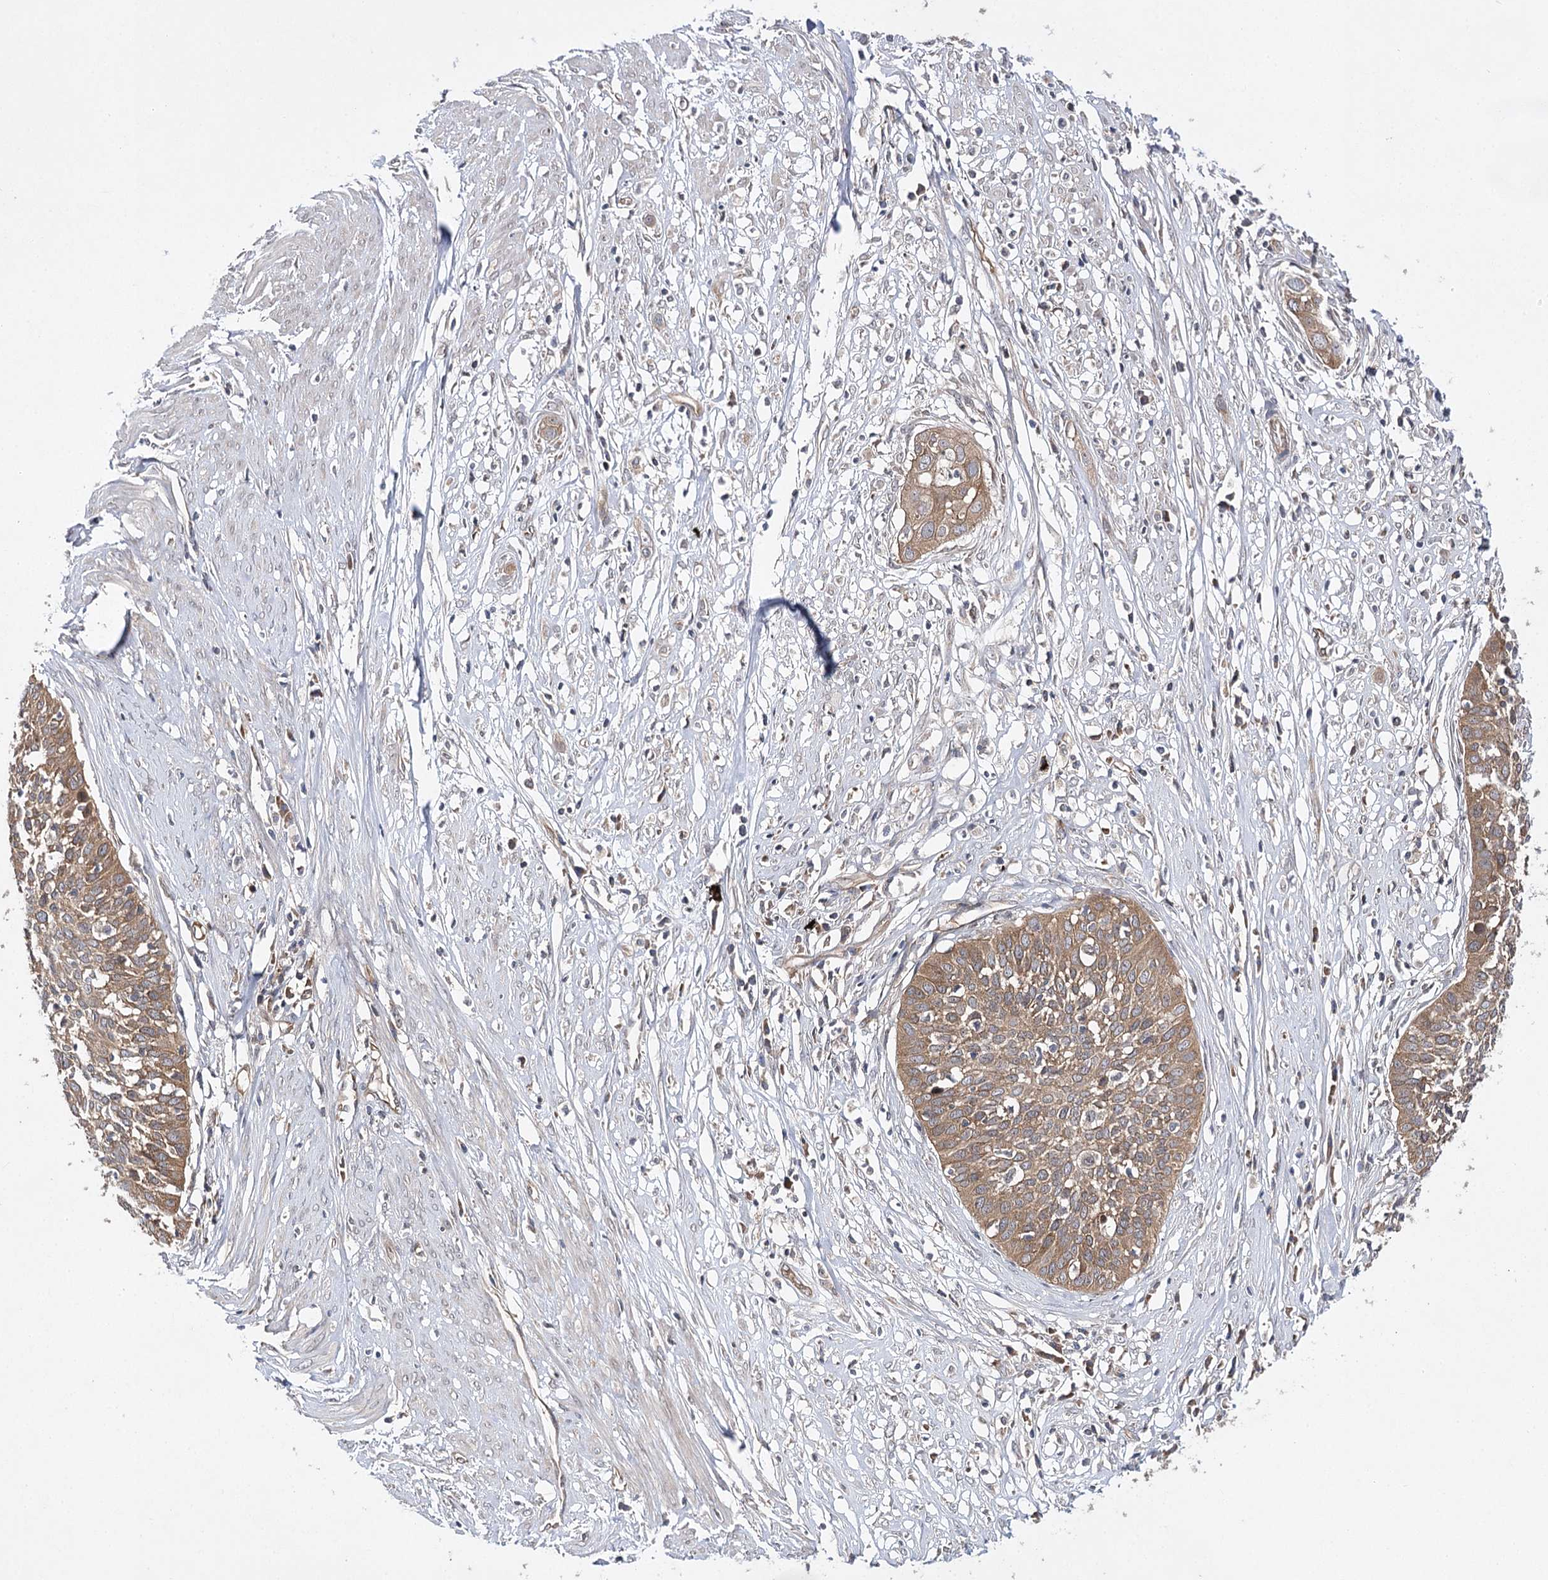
{"staining": {"intensity": "moderate", "quantity": ">75%", "location": "cytoplasmic/membranous"}, "tissue": "cervical cancer", "cell_type": "Tumor cells", "image_type": "cancer", "snomed": [{"axis": "morphology", "description": "Squamous cell carcinoma, NOS"}, {"axis": "topography", "description": "Cervix"}], "caption": "This histopathology image shows immunohistochemistry staining of human squamous cell carcinoma (cervical), with medium moderate cytoplasmic/membranous positivity in approximately >75% of tumor cells.", "gene": "BCR", "patient": {"sex": "female", "age": 34}}